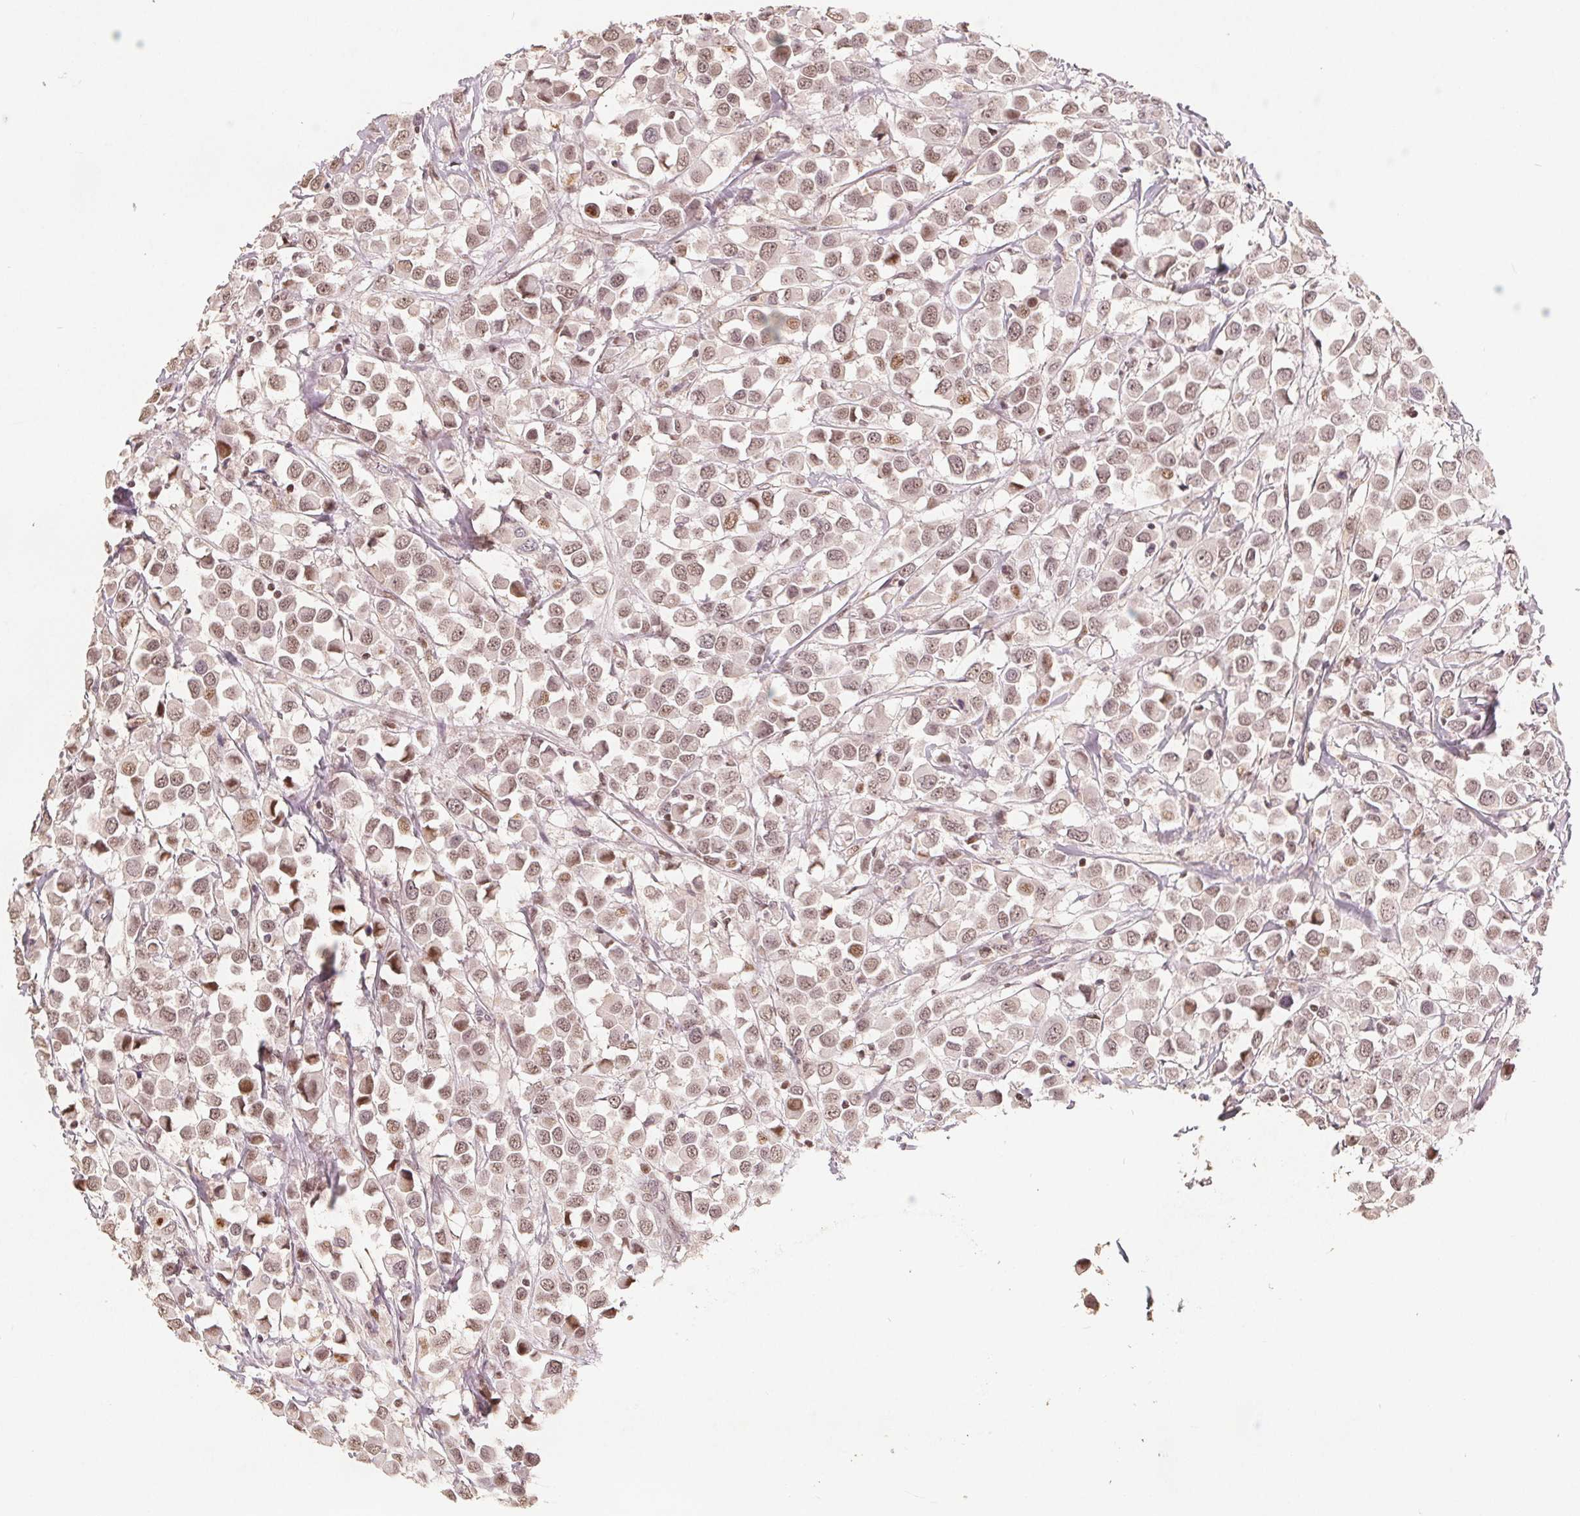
{"staining": {"intensity": "weak", "quantity": ">75%", "location": "nuclear"}, "tissue": "breast cancer", "cell_type": "Tumor cells", "image_type": "cancer", "snomed": [{"axis": "morphology", "description": "Duct carcinoma"}, {"axis": "topography", "description": "Breast"}], "caption": "Brown immunohistochemical staining in breast intraductal carcinoma displays weak nuclear expression in about >75% of tumor cells. (DAB IHC with brightfield microscopy, high magnification).", "gene": "CCDC138", "patient": {"sex": "female", "age": 61}}